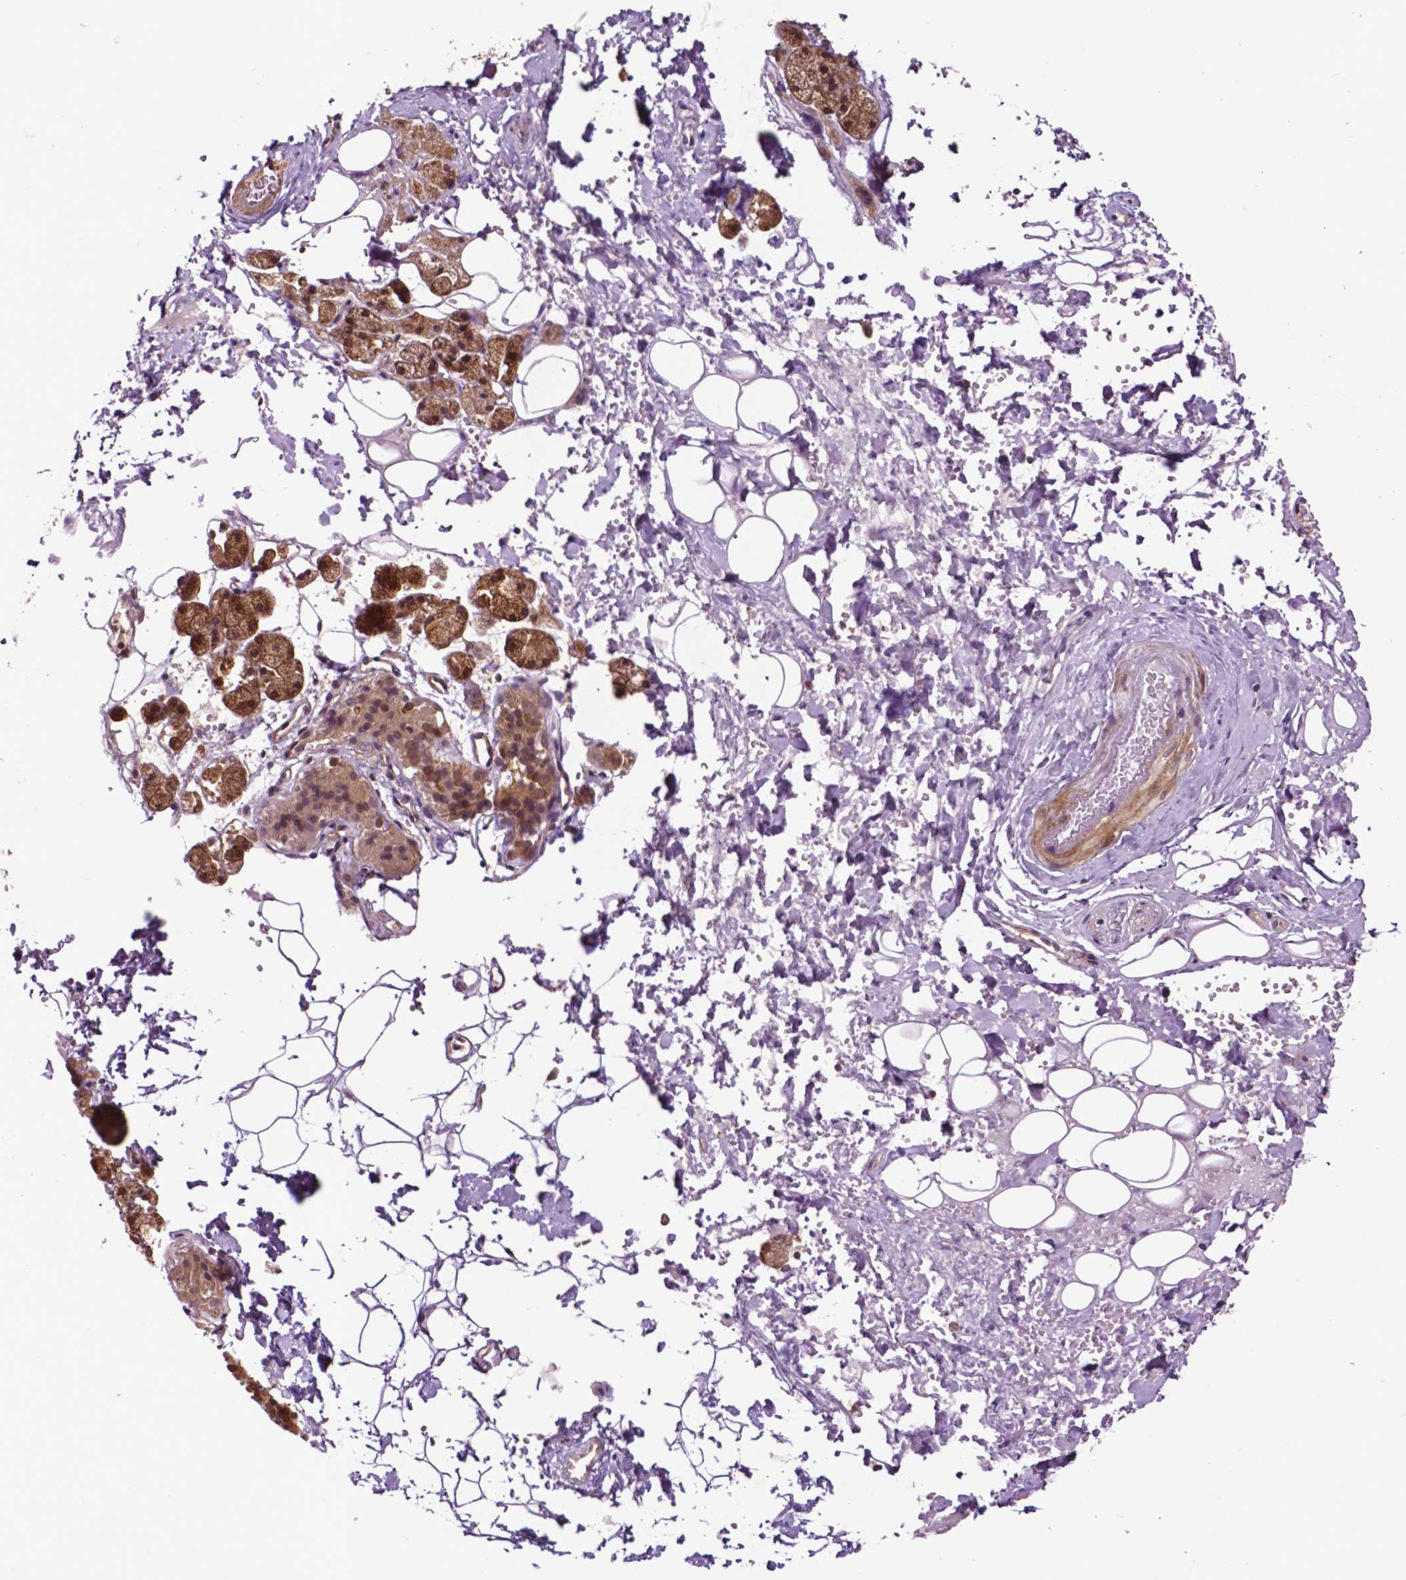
{"staining": {"intensity": "moderate", "quantity": ">75%", "location": "cytoplasmic/membranous"}, "tissue": "salivary gland", "cell_type": "Glandular cells", "image_type": "normal", "snomed": [{"axis": "morphology", "description": "Normal tissue, NOS"}, {"axis": "topography", "description": "Salivary gland"}], "caption": "Glandular cells reveal medium levels of moderate cytoplasmic/membranous expression in approximately >75% of cells in benign human salivary gland.", "gene": "TMX2", "patient": {"sex": "male", "age": 38}}